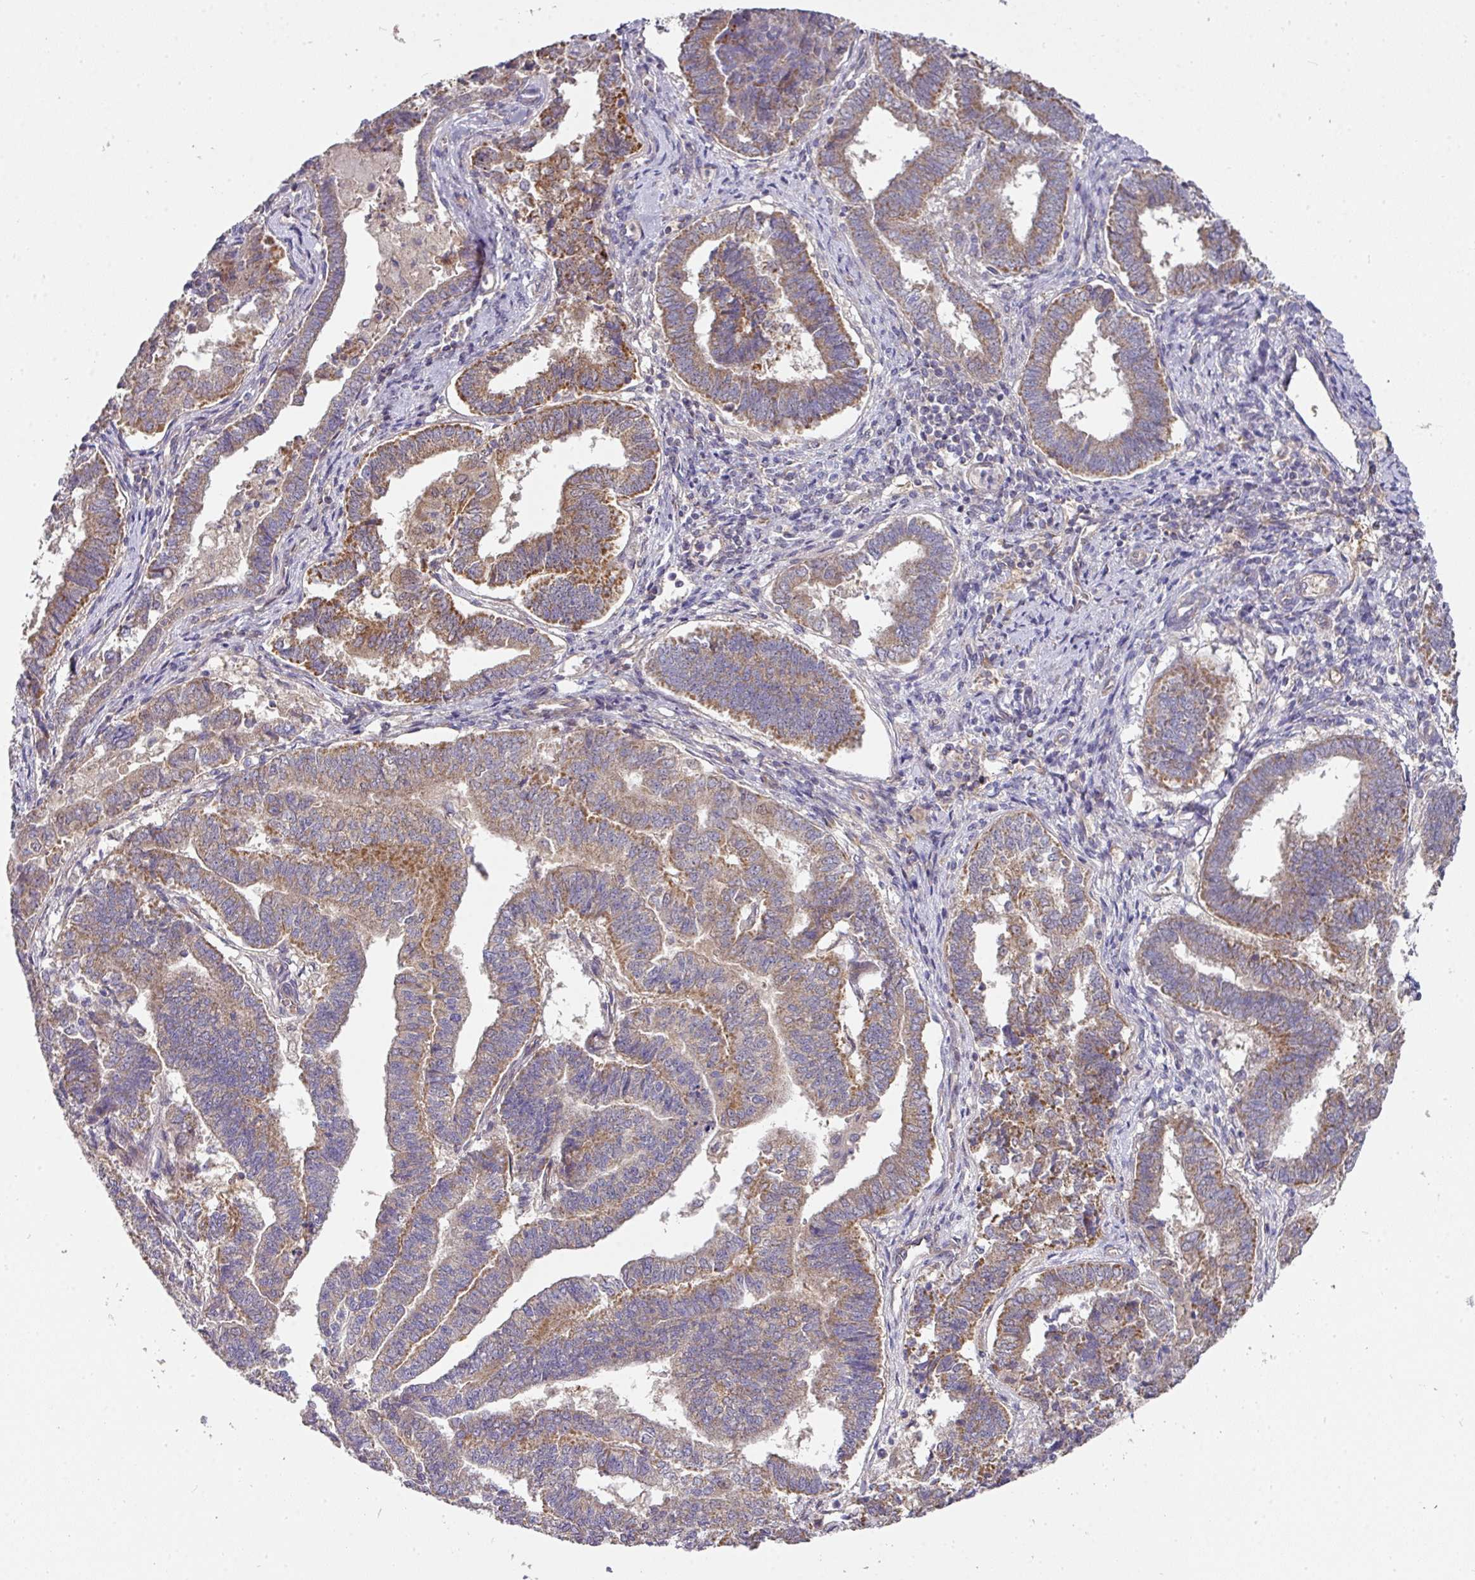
{"staining": {"intensity": "moderate", "quantity": "25%-75%", "location": "cytoplasmic/membranous"}, "tissue": "endometrial cancer", "cell_type": "Tumor cells", "image_type": "cancer", "snomed": [{"axis": "morphology", "description": "Adenocarcinoma, NOS"}, {"axis": "topography", "description": "Endometrium"}], "caption": "This is a photomicrograph of immunohistochemistry (IHC) staining of endometrial cancer (adenocarcinoma), which shows moderate positivity in the cytoplasmic/membranous of tumor cells.", "gene": "STK35", "patient": {"sex": "female", "age": 72}}